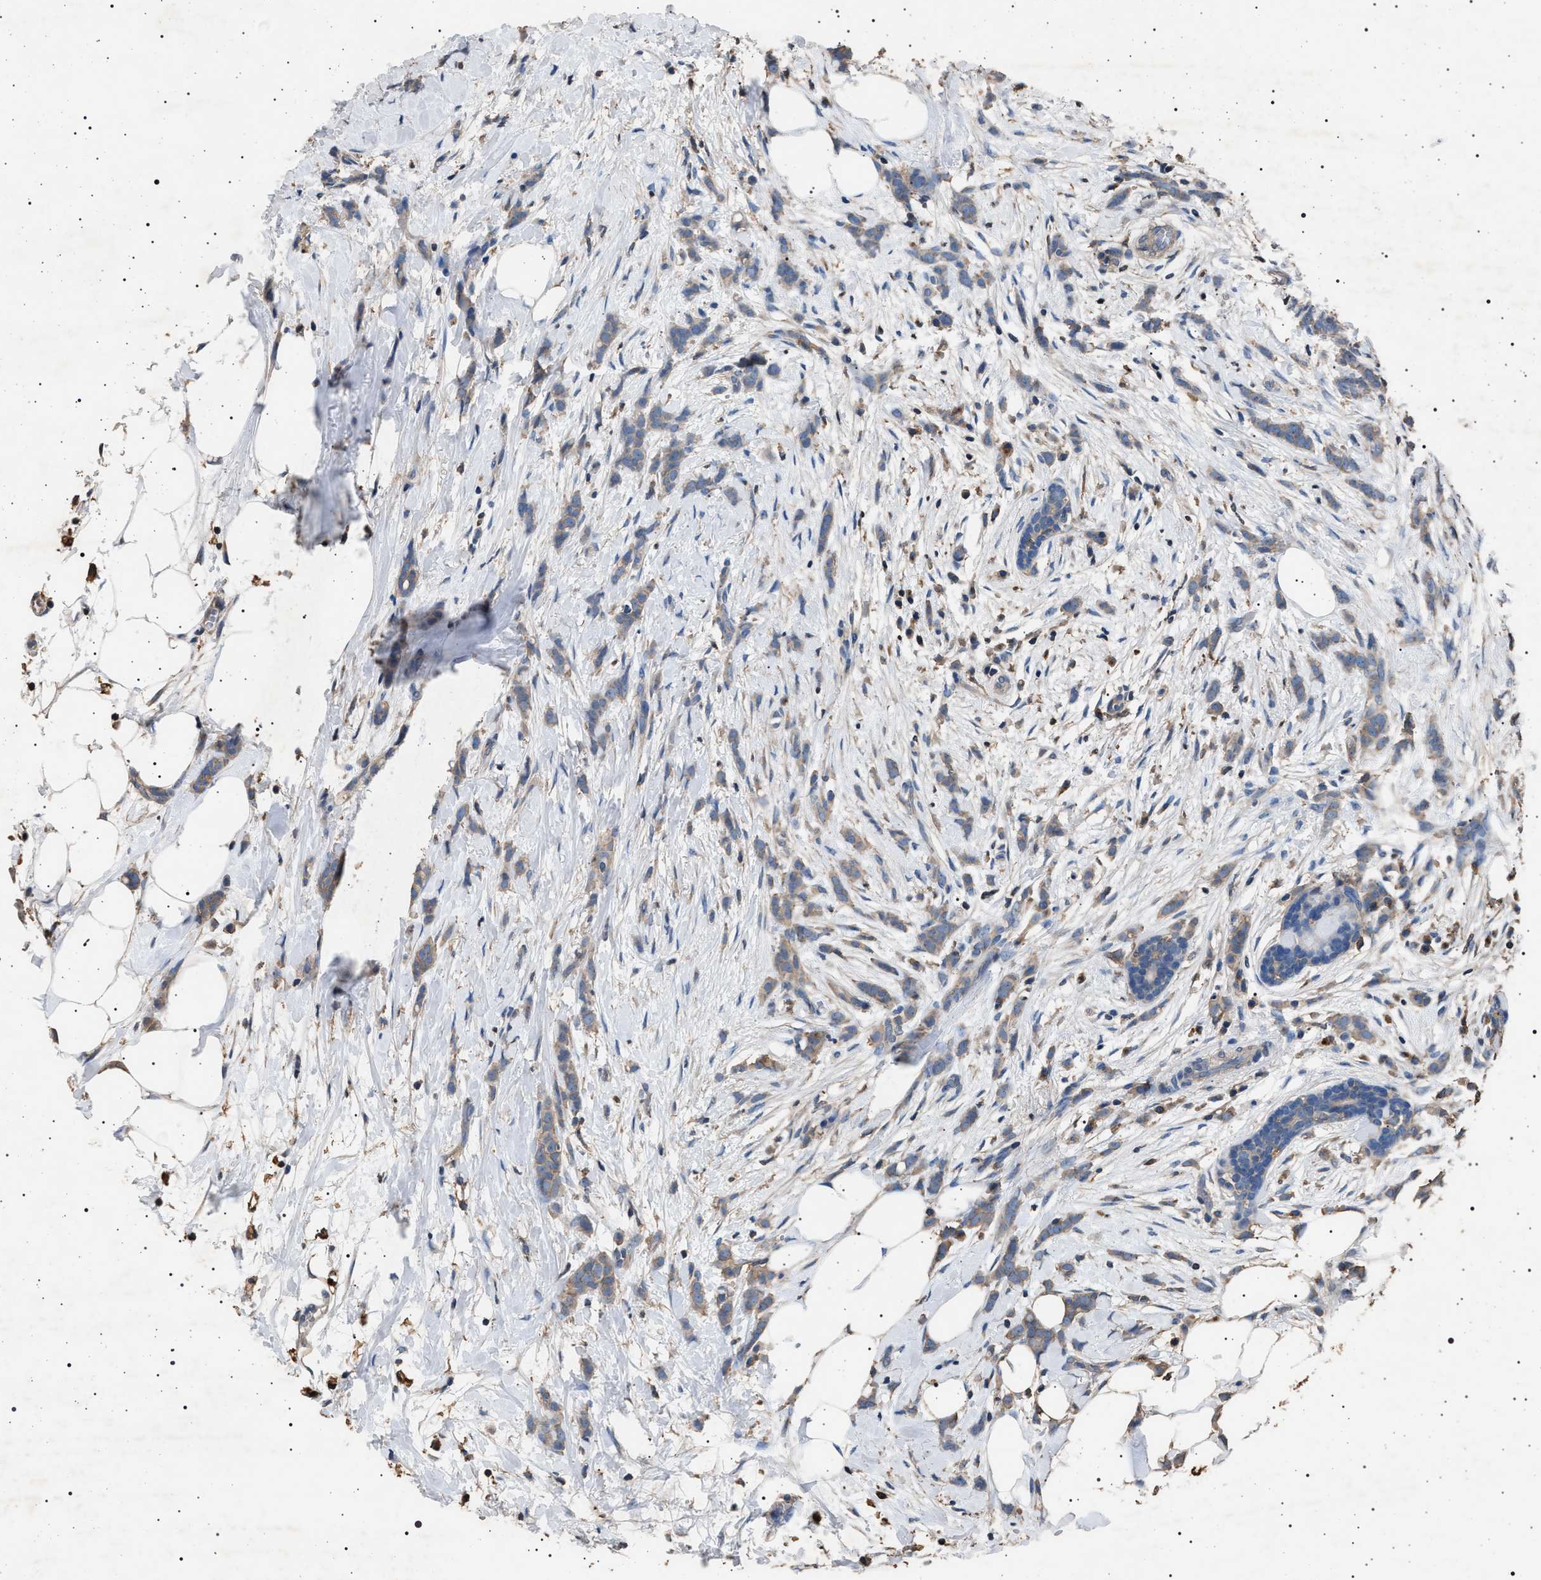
{"staining": {"intensity": "weak", "quantity": ">75%", "location": "cytoplasmic/membranous"}, "tissue": "breast cancer", "cell_type": "Tumor cells", "image_type": "cancer", "snomed": [{"axis": "morphology", "description": "Lobular carcinoma, in situ"}, {"axis": "morphology", "description": "Lobular carcinoma"}, {"axis": "topography", "description": "Breast"}], "caption": "Human lobular carcinoma in situ (breast) stained with a brown dye displays weak cytoplasmic/membranous positive positivity in about >75% of tumor cells.", "gene": "SMAP2", "patient": {"sex": "female", "age": 41}}